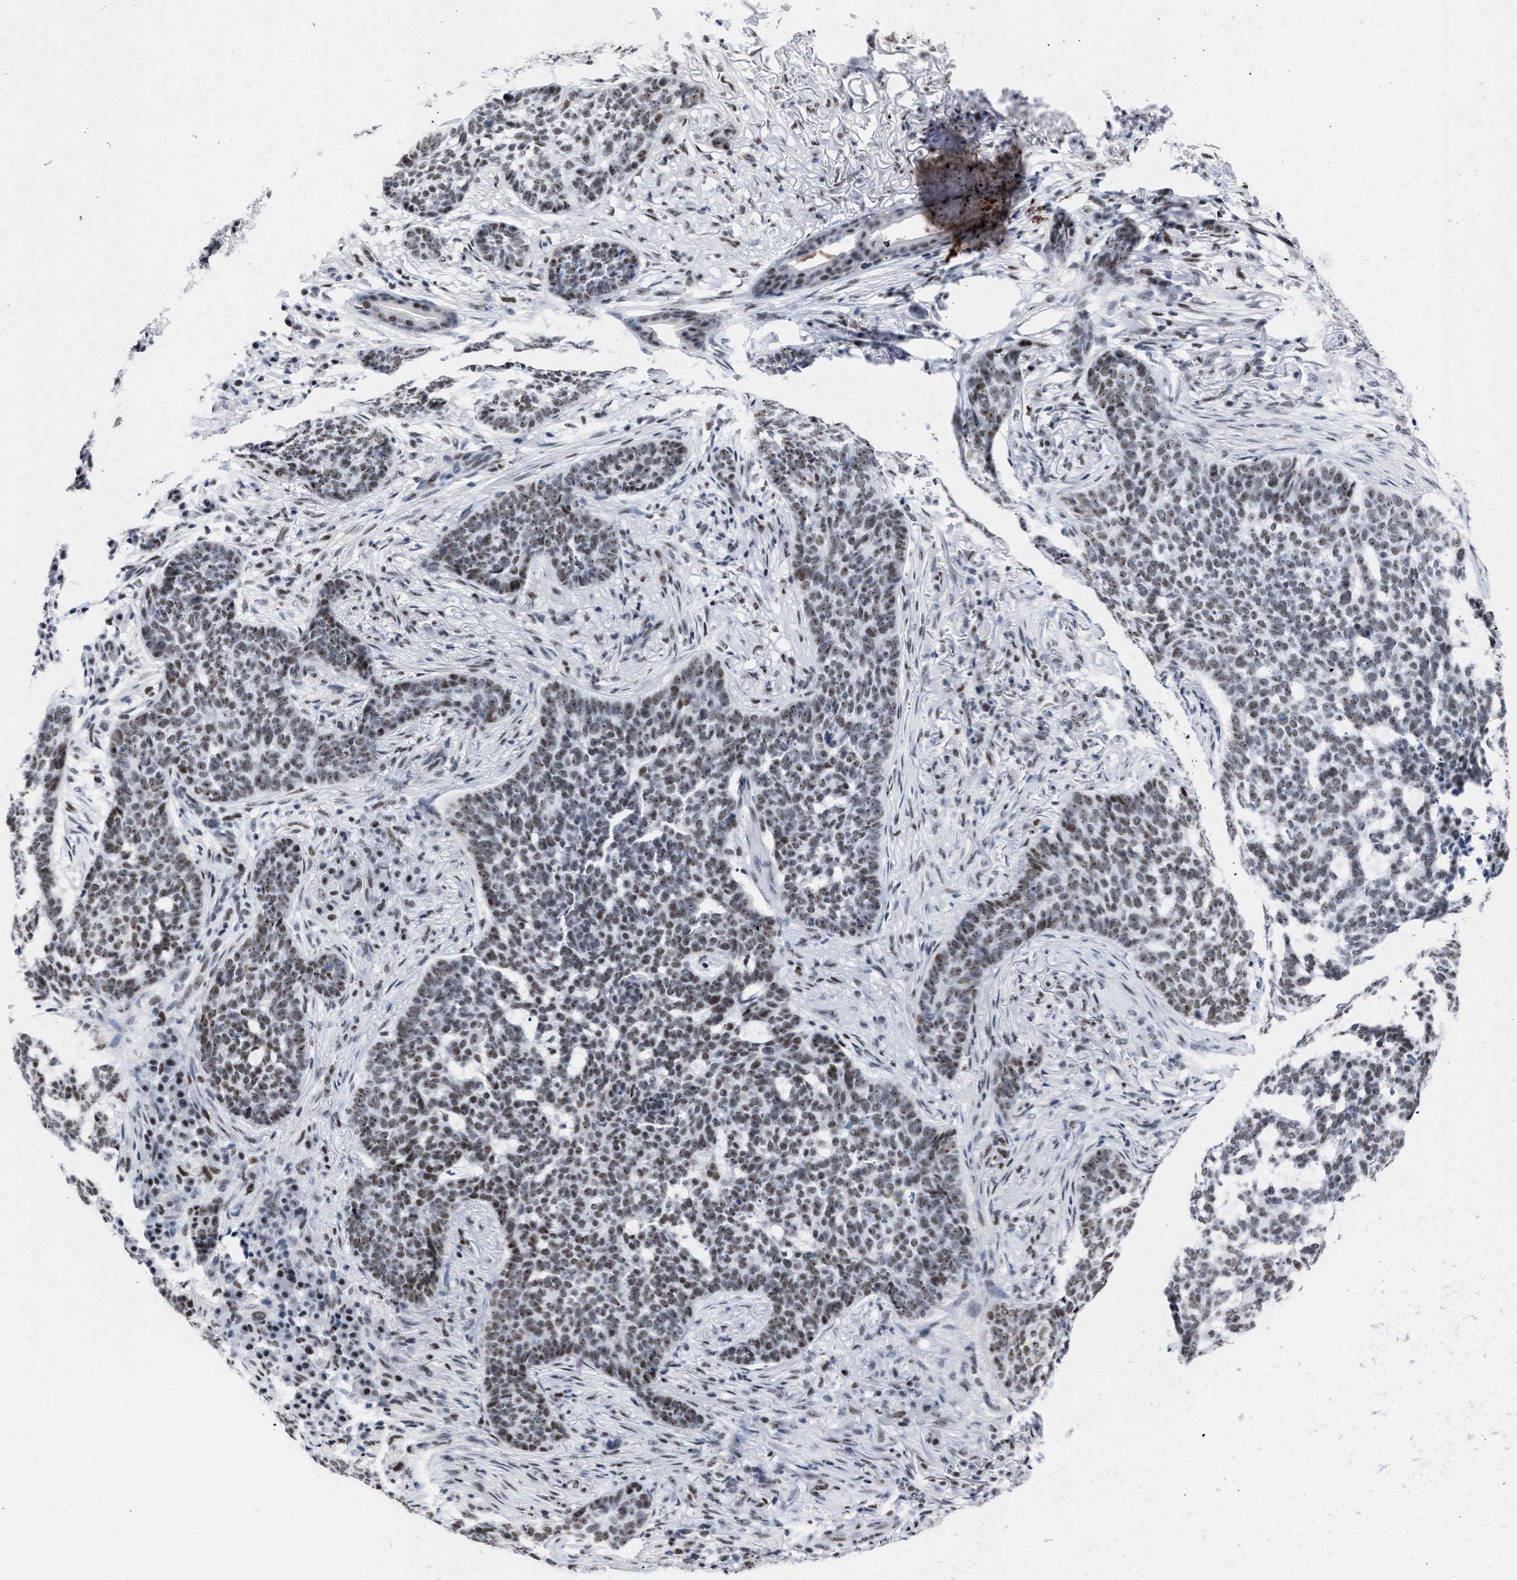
{"staining": {"intensity": "moderate", "quantity": ">75%", "location": "nuclear"}, "tissue": "skin cancer", "cell_type": "Tumor cells", "image_type": "cancer", "snomed": [{"axis": "morphology", "description": "Basal cell carcinoma"}, {"axis": "topography", "description": "Skin"}], "caption": "Protein expression analysis of human basal cell carcinoma (skin) reveals moderate nuclear positivity in approximately >75% of tumor cells.", "gene": "DDX41", "patient": {"sex": "male", "age": 85}}